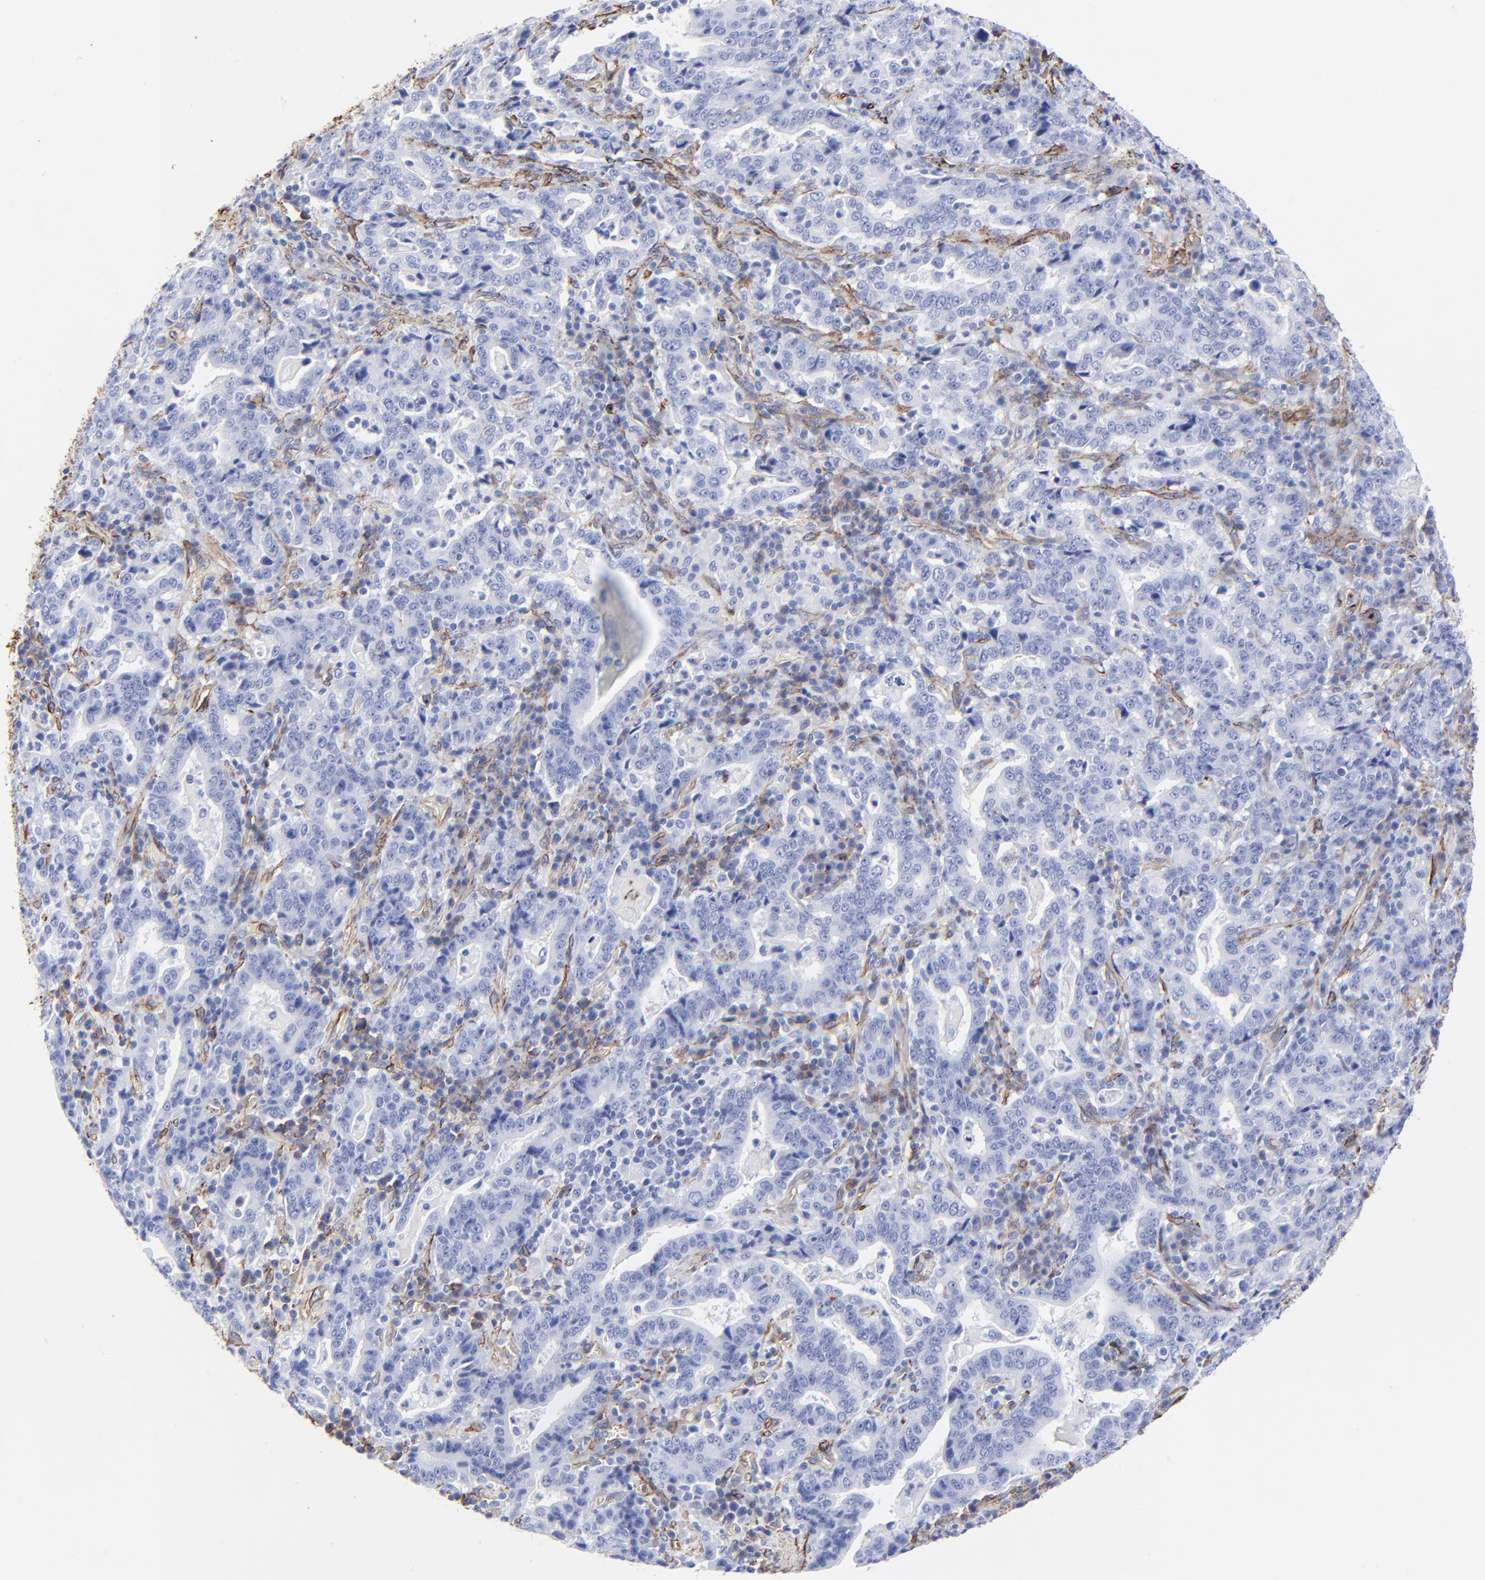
{"staining": {"intensity": "negative", "quantity": "none", "location": "none"}, "tissue": "stomach cancer", "cell_type": "Tumor cells", "image_type": "cancer", "snomed": [{"axis": "morphology", "description": "Normal tissue, NOS"}, {"axis": "morphology", "description": "Adenocarcinoma, NOS"}, {"axis": "topography", "description": "Stomach, upper"}, {"axis": "topography", "description": "Stomach"}], "caption": "Immunohistochemical staining of human stomach cancer (adenocarcinoma) displays no significant positivity in tumor cells. (Brightfield microscopy of DAB (3,3'-diaminobenzidine) immunohistochemistry (IHC) at high magnification).", "gene": "CAV1", "patient": {"sex": "male", "age": 59}}